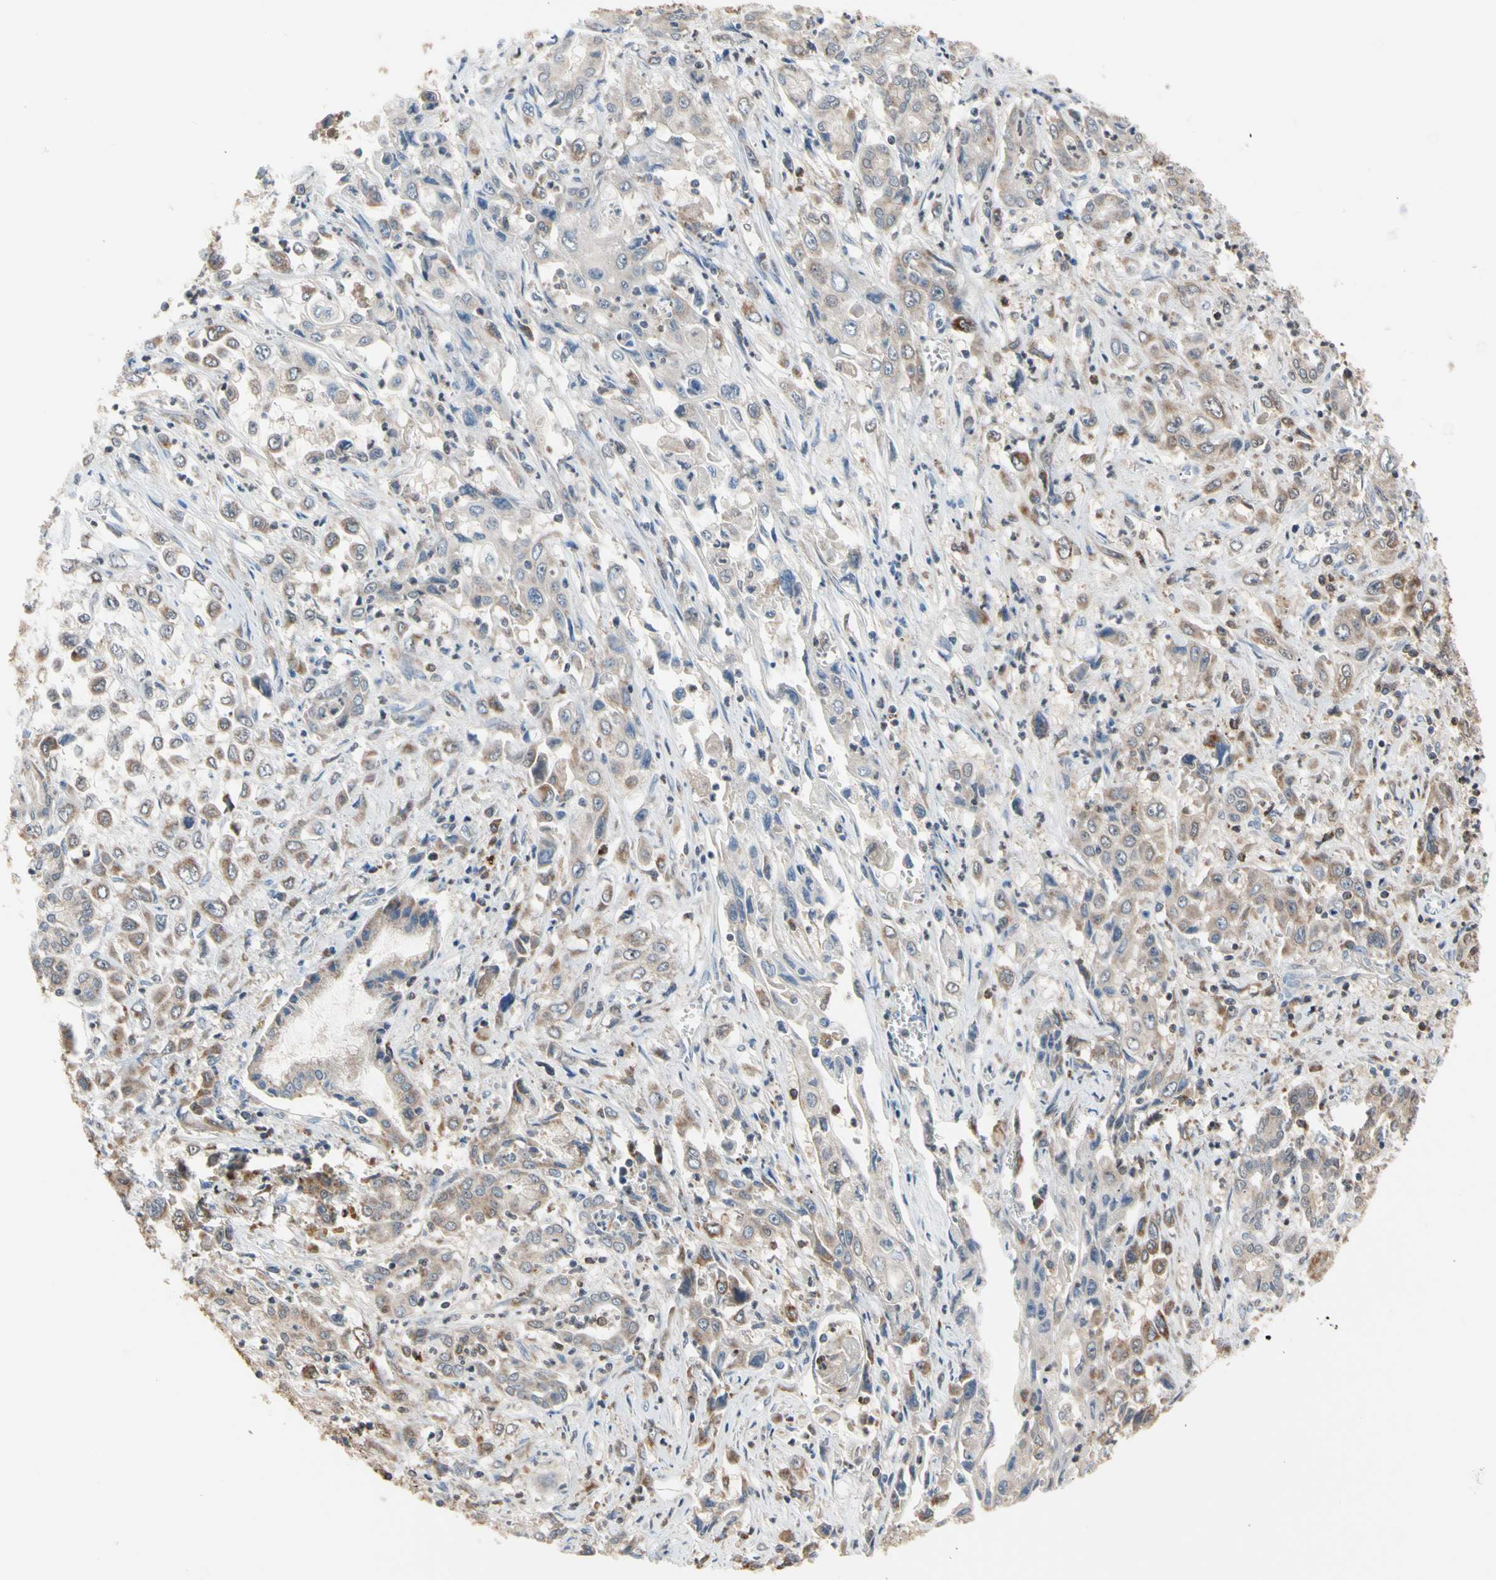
{"staining": {"intensity": "weak", "quantity": "25%-75%", "location": "cytoplasmic/membranous"}, "tissue": "pancreatic cancer", "cell_type": "Tumor cells", "image_type": "cancer", "snomed": [{"axis": "morphology", "description": "Adenocarcinoma, NOS"}, {"axis": "topography", "description": "Pancreas"}], "caption": "DAB (3,3'-diaminobenzidine) immunohistochemical staining of human pancreatic cancer exhibits weak cytoplasmic/membranous protein expression in about 25%-75% of tumor cells. (Stains: DAB (3,3'-diaminobenzidine) in brown, nuclei in blue, Microscopy: brightfield microscopy at high magnification).", "gene": "MTHFS", "patient": {"sex": "male", "age": 70}}